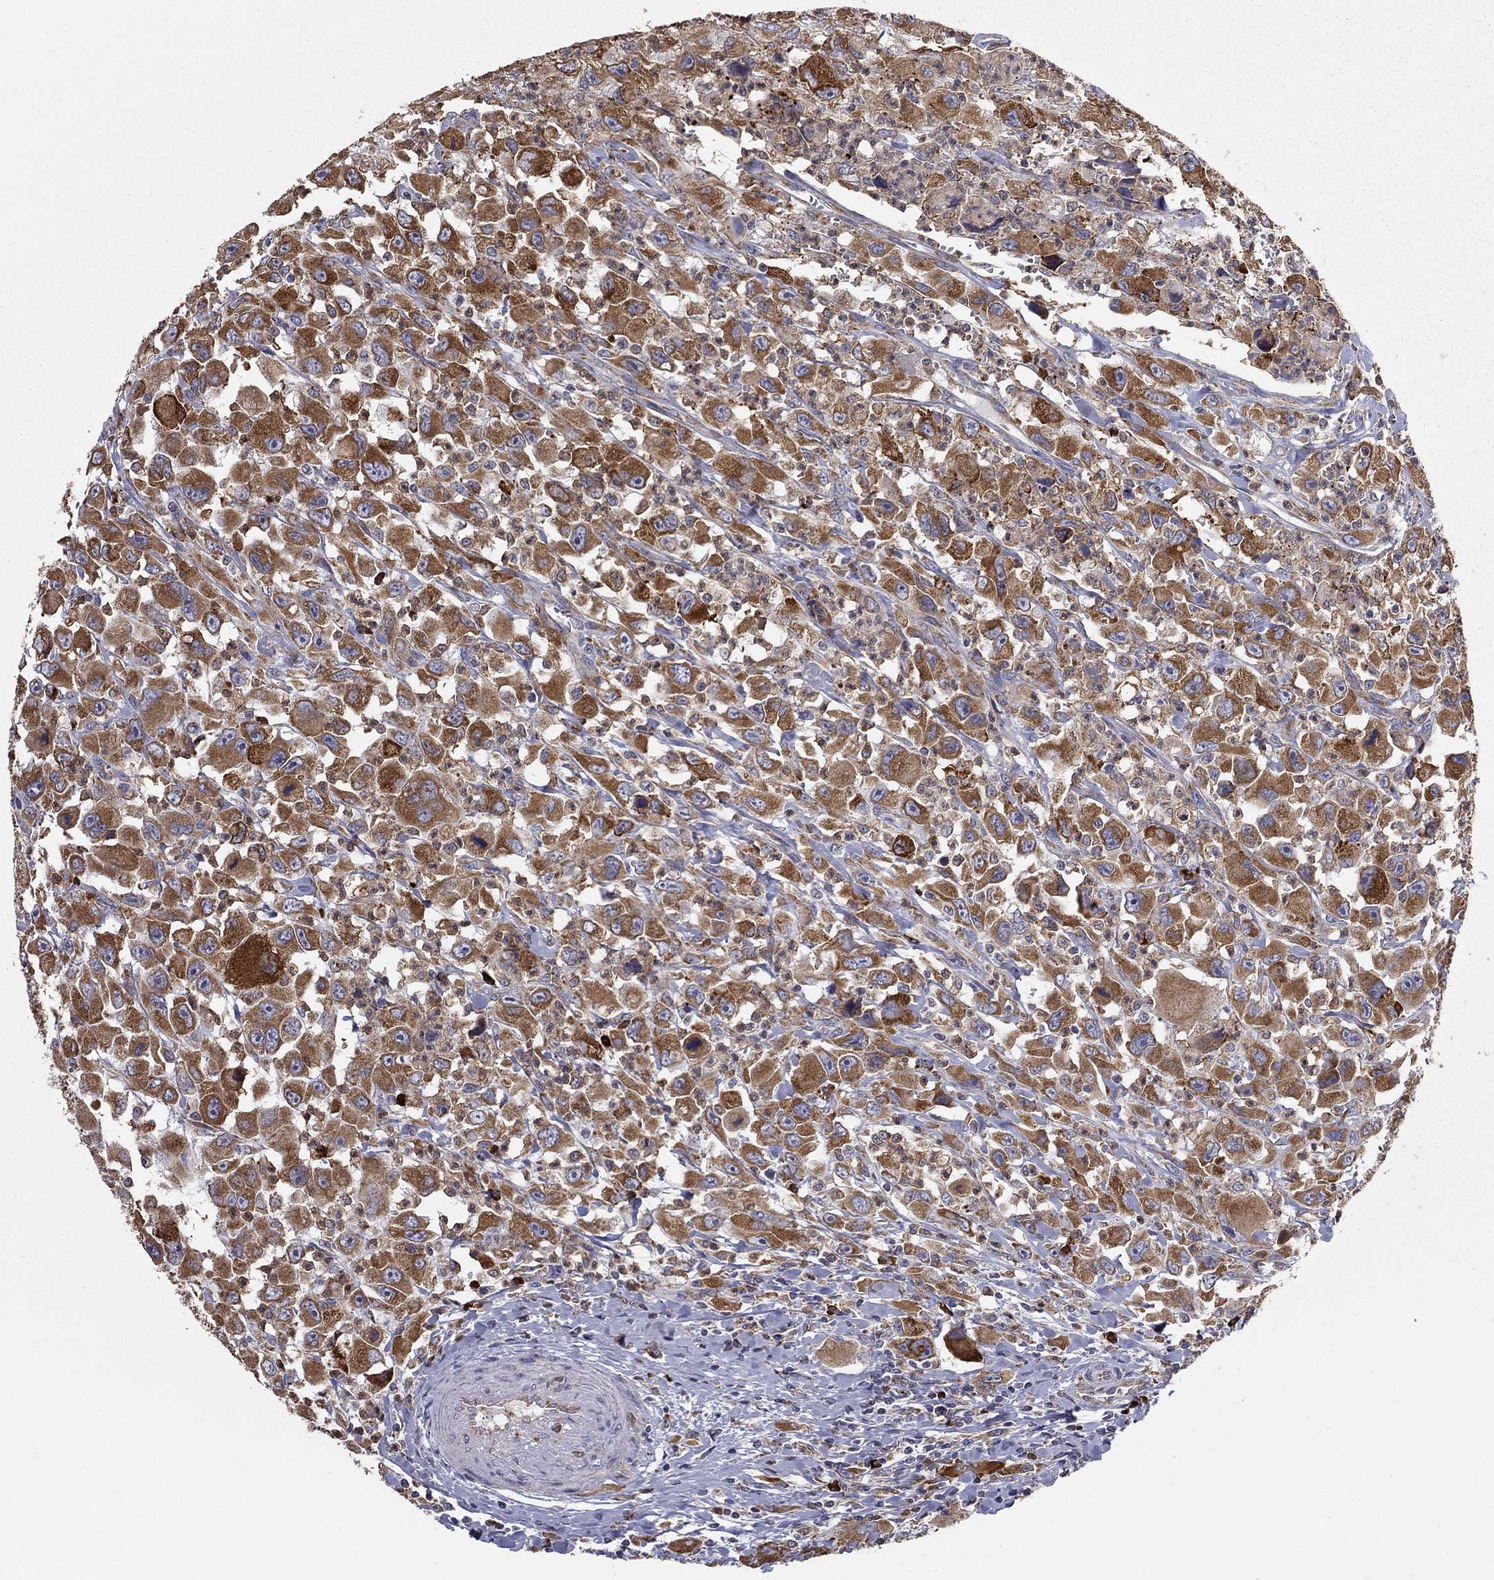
{"staining": {"intensity": "strong", "quantity": ">75%", "location": "cytoplasmic/membranous"}, "tissue": "head and neck cancer", "cell_type": "Tumor cells", "image_type": "cancer", "snomed": [{"axis": "morphology", "description": "Squamous cell carcinoma, NOS"}, {"axis": "morphology", "description": "Squamous cell carcinoma, metastatic, NOS"}, {"axis": "topography", "description": "Oral tissue"}, {"axis": "topography", "description": "Head-Neck"}], "caption": "An immunohistochemistry (IHC) photomicrograph of tumor tissue is shown. Protein staining in brown shows strong cytoplasmic/membranous positivity in head and neck cancer (squamous cell carcinoma) within tumor cells.", "gene": "PRDX4", "patient": {"sex": "female", "age": 85}}